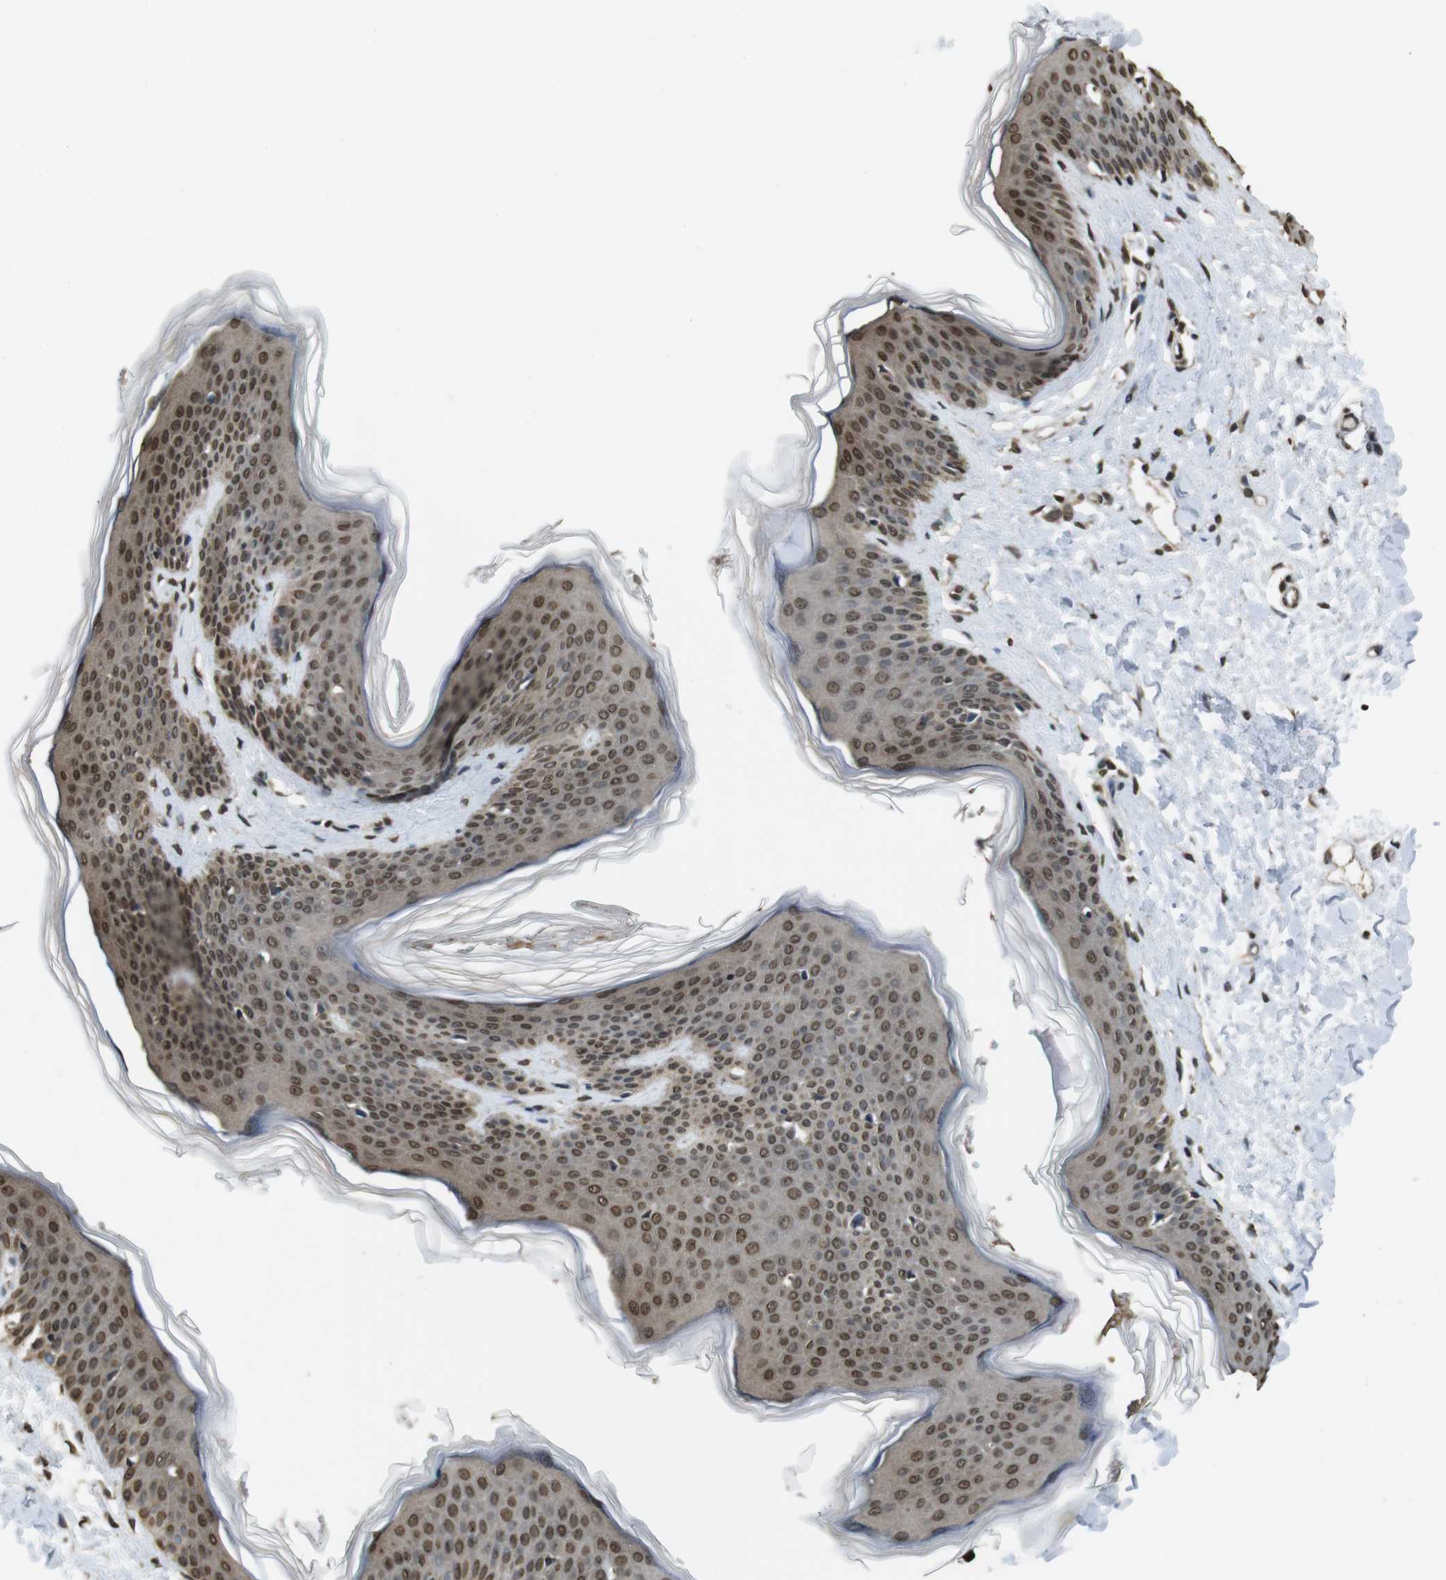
{"staining": {"intensity": "moderate", "quantity": ">75%", "location": "nuclear"}, "tissue": "skin", "cell_type": "Fibroblasts", "image_type": "normal", "snomed": [{"axis": "morphology", "description": "Normal tissue, NOS"}, {"axis": "topography", "description": "Skin"}], "caption": "Immunohistochemical staining of normal human skin exhibits moderate nuclear protein staining in approximately >75% of fibroblasts.", "gene": "MAF", "patient": {"sex": "female", "age": 17}}